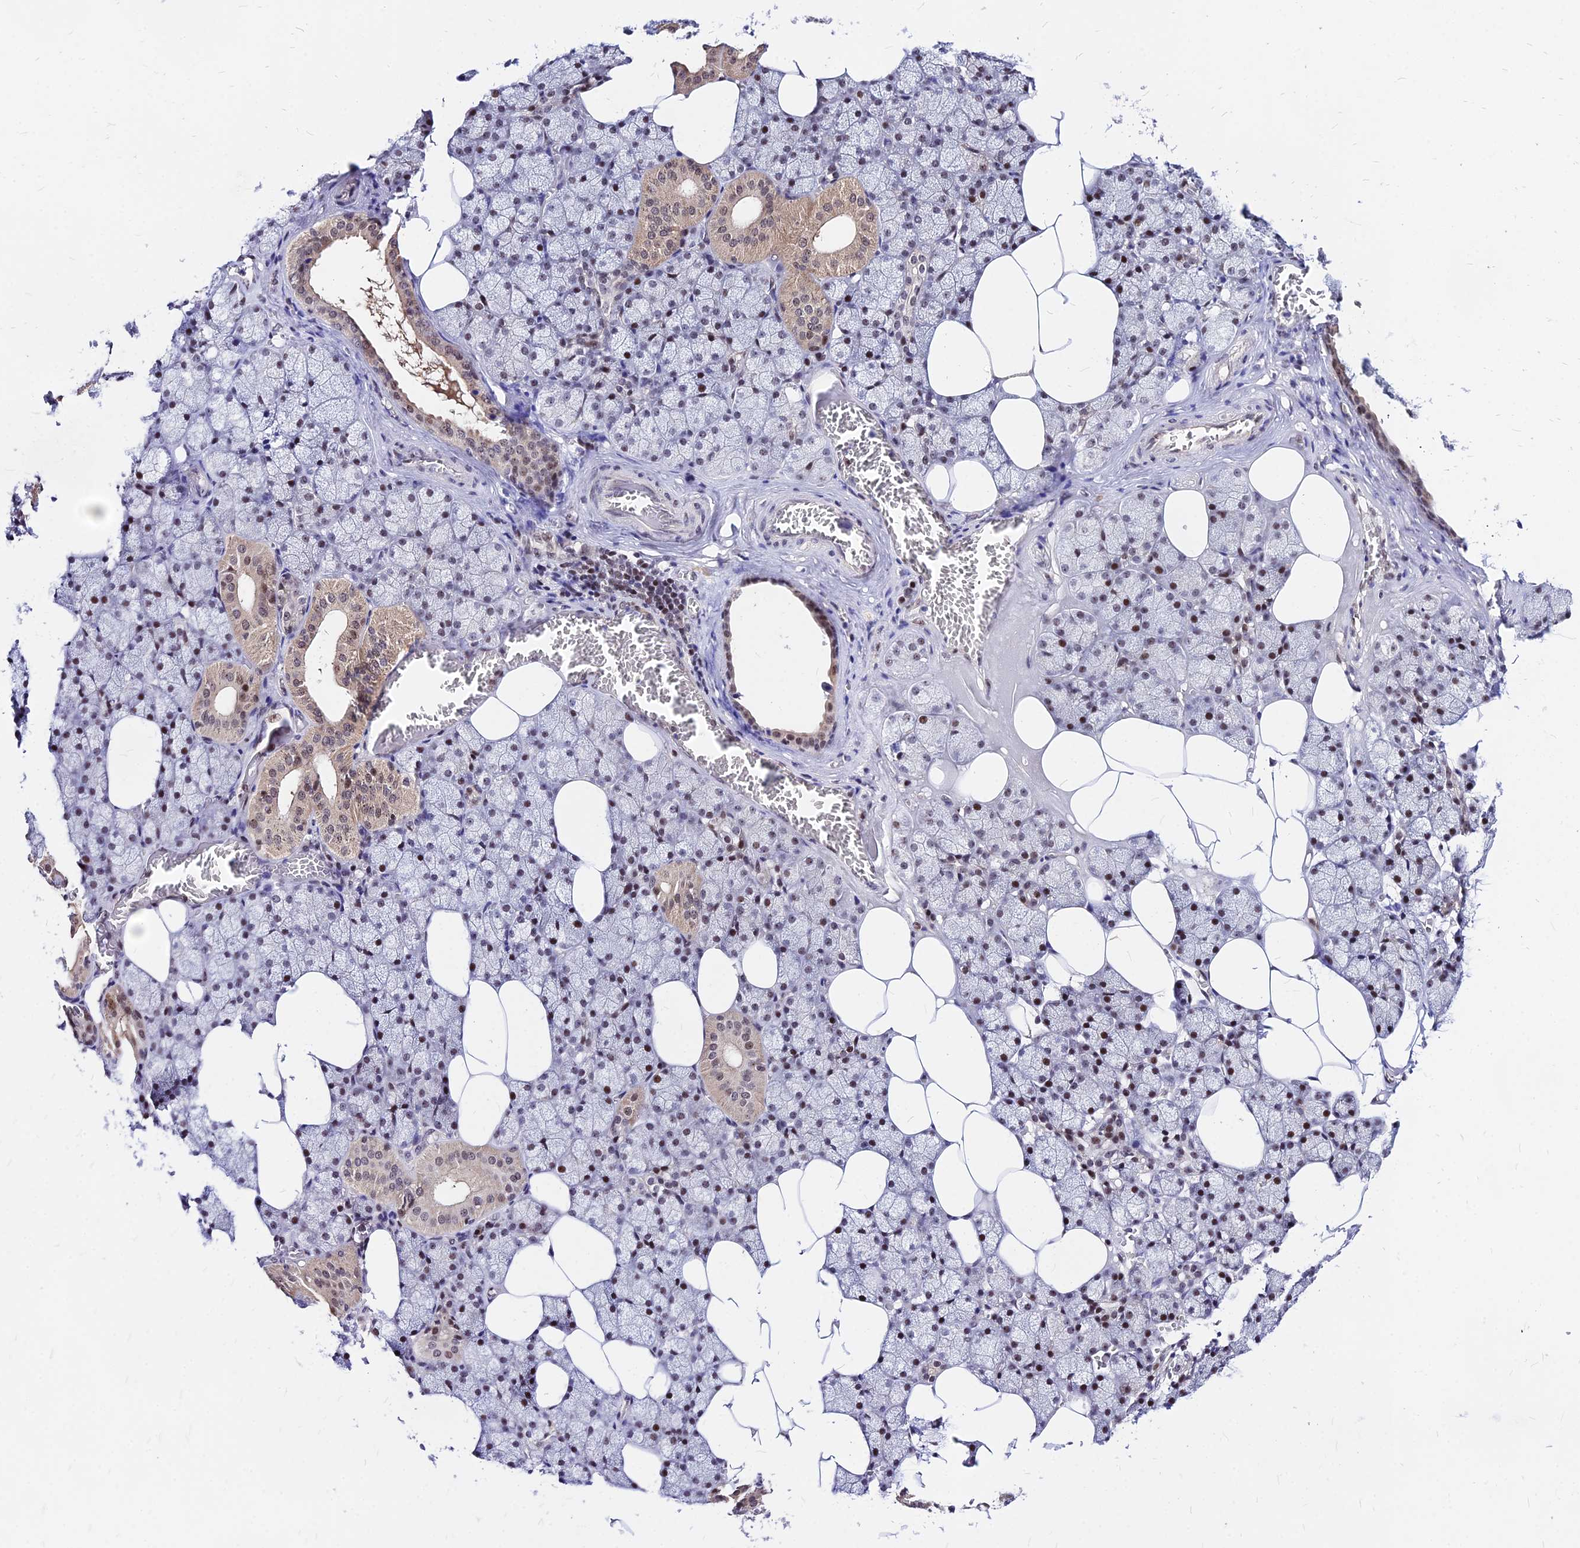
{"staining": {"intensity": "moderate", "quantity": "25%-75%", "location": "cytoplasmic/membranous,nuclear"}, "tissue": "salivary gland", "cell_type": "Glandular cells", "image_type": "normal", "snomed": [{"axis": "morphology", "description": "Normal tissue, NOS"}, {"axis": "topography", "description": "Salivary gland"}], "caption": "Protein staining of normal salivary gland demonstrates moderate cytoplasmic/membranous,nuclear expression in approximately 25%-75% of glandular cells.", "gene": "DDX55", "patient": {"sex": "male", "age": 62}}